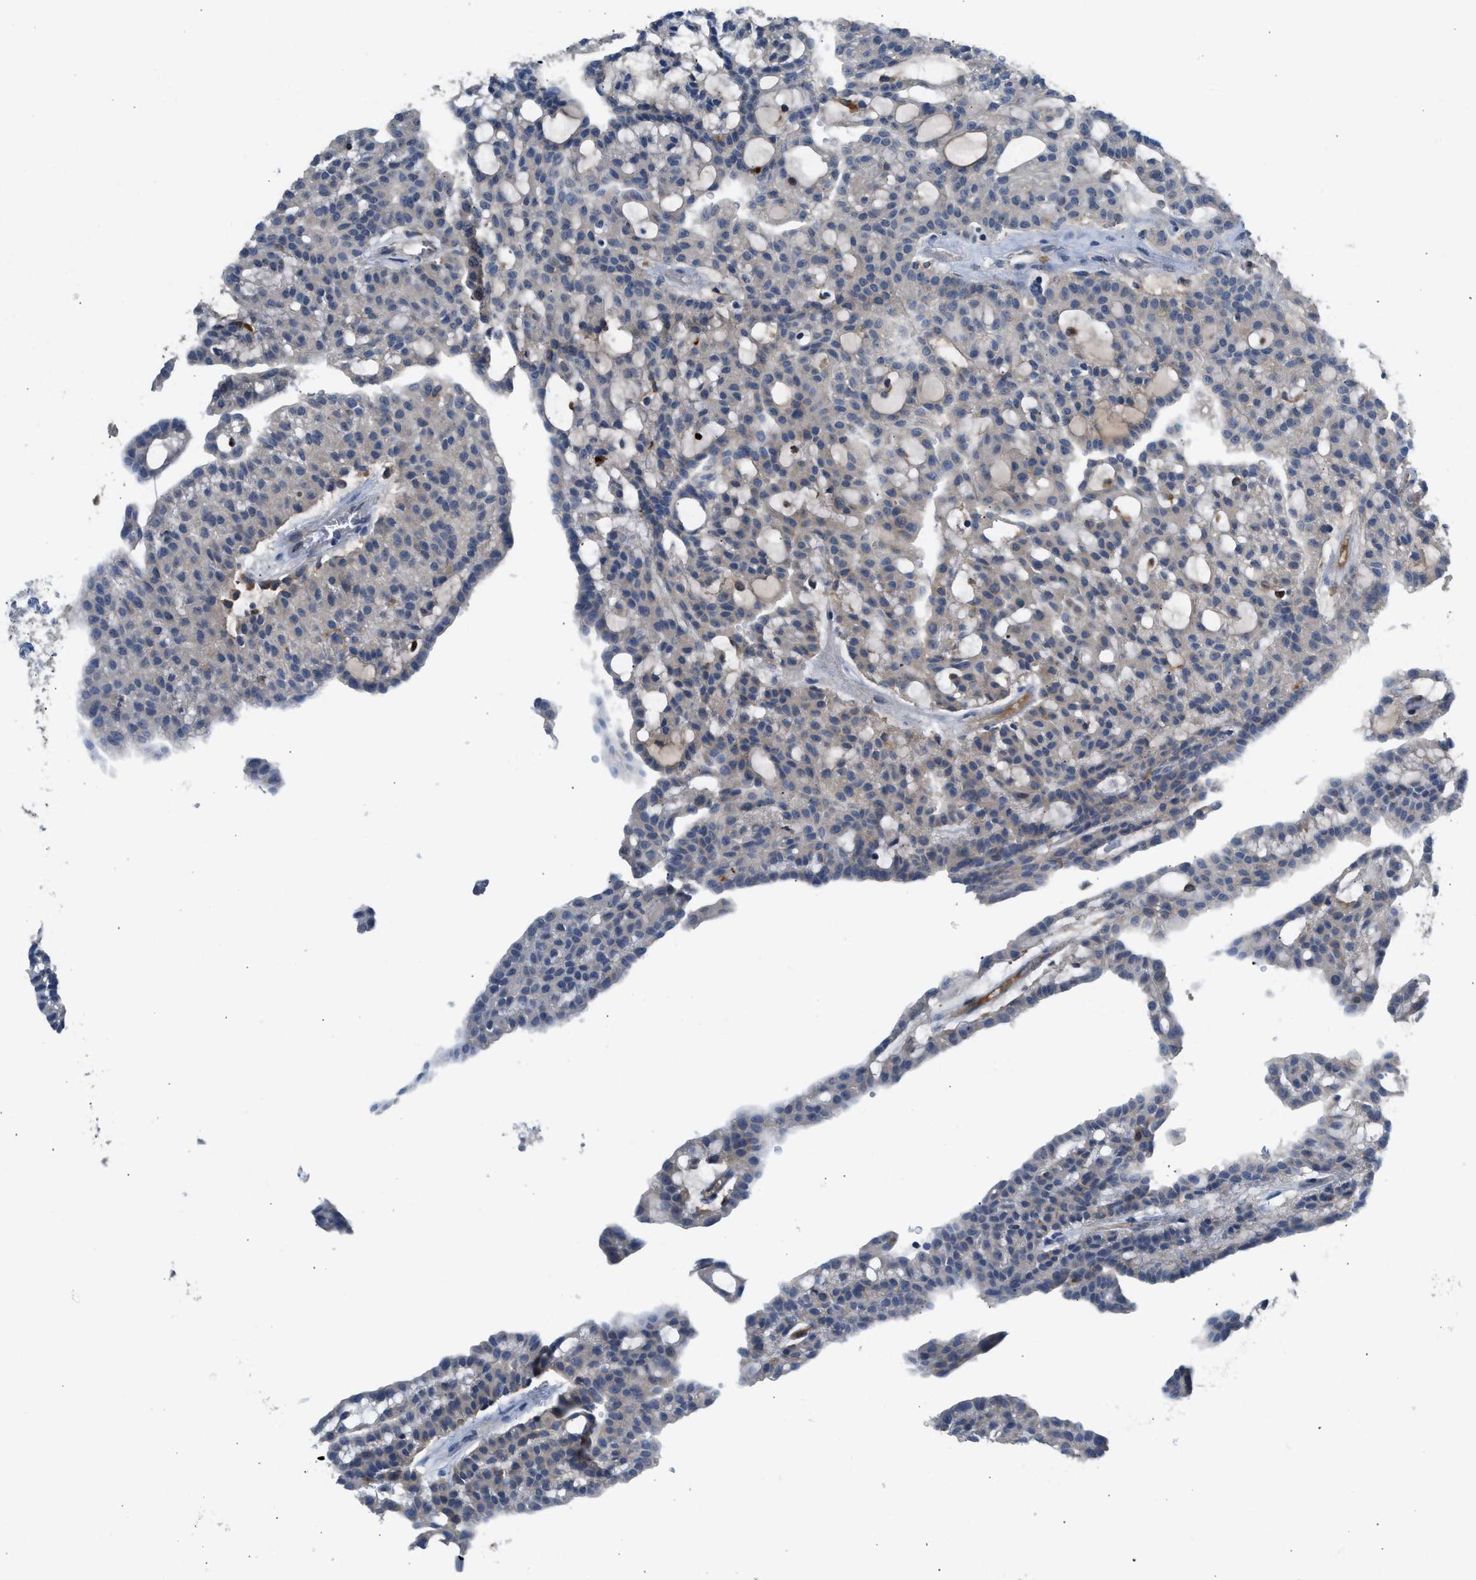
{"staining": {"intensity": "moderate", "quantity": "25%-75%", "location": "cytoplasmic/membranous"}, "tissue": "renal cancer", "cell_type": "Tumor cells", "image_type": "cancer", "snomed": [{"axis": "morphology", "description": "Adenocarcinoma, NOS"}, {"axis": "topography", "description": "Kidney"}], "caption": "A micrograph showing moderate cytoplasmic/membranous expression in about 25%-75% of tumor cells in adenocarcinoma (renal), as visualized by brown immunohistochemical staining.", "gene": "RHBDF2", "patient": {"sex": "male", "age": 63}}